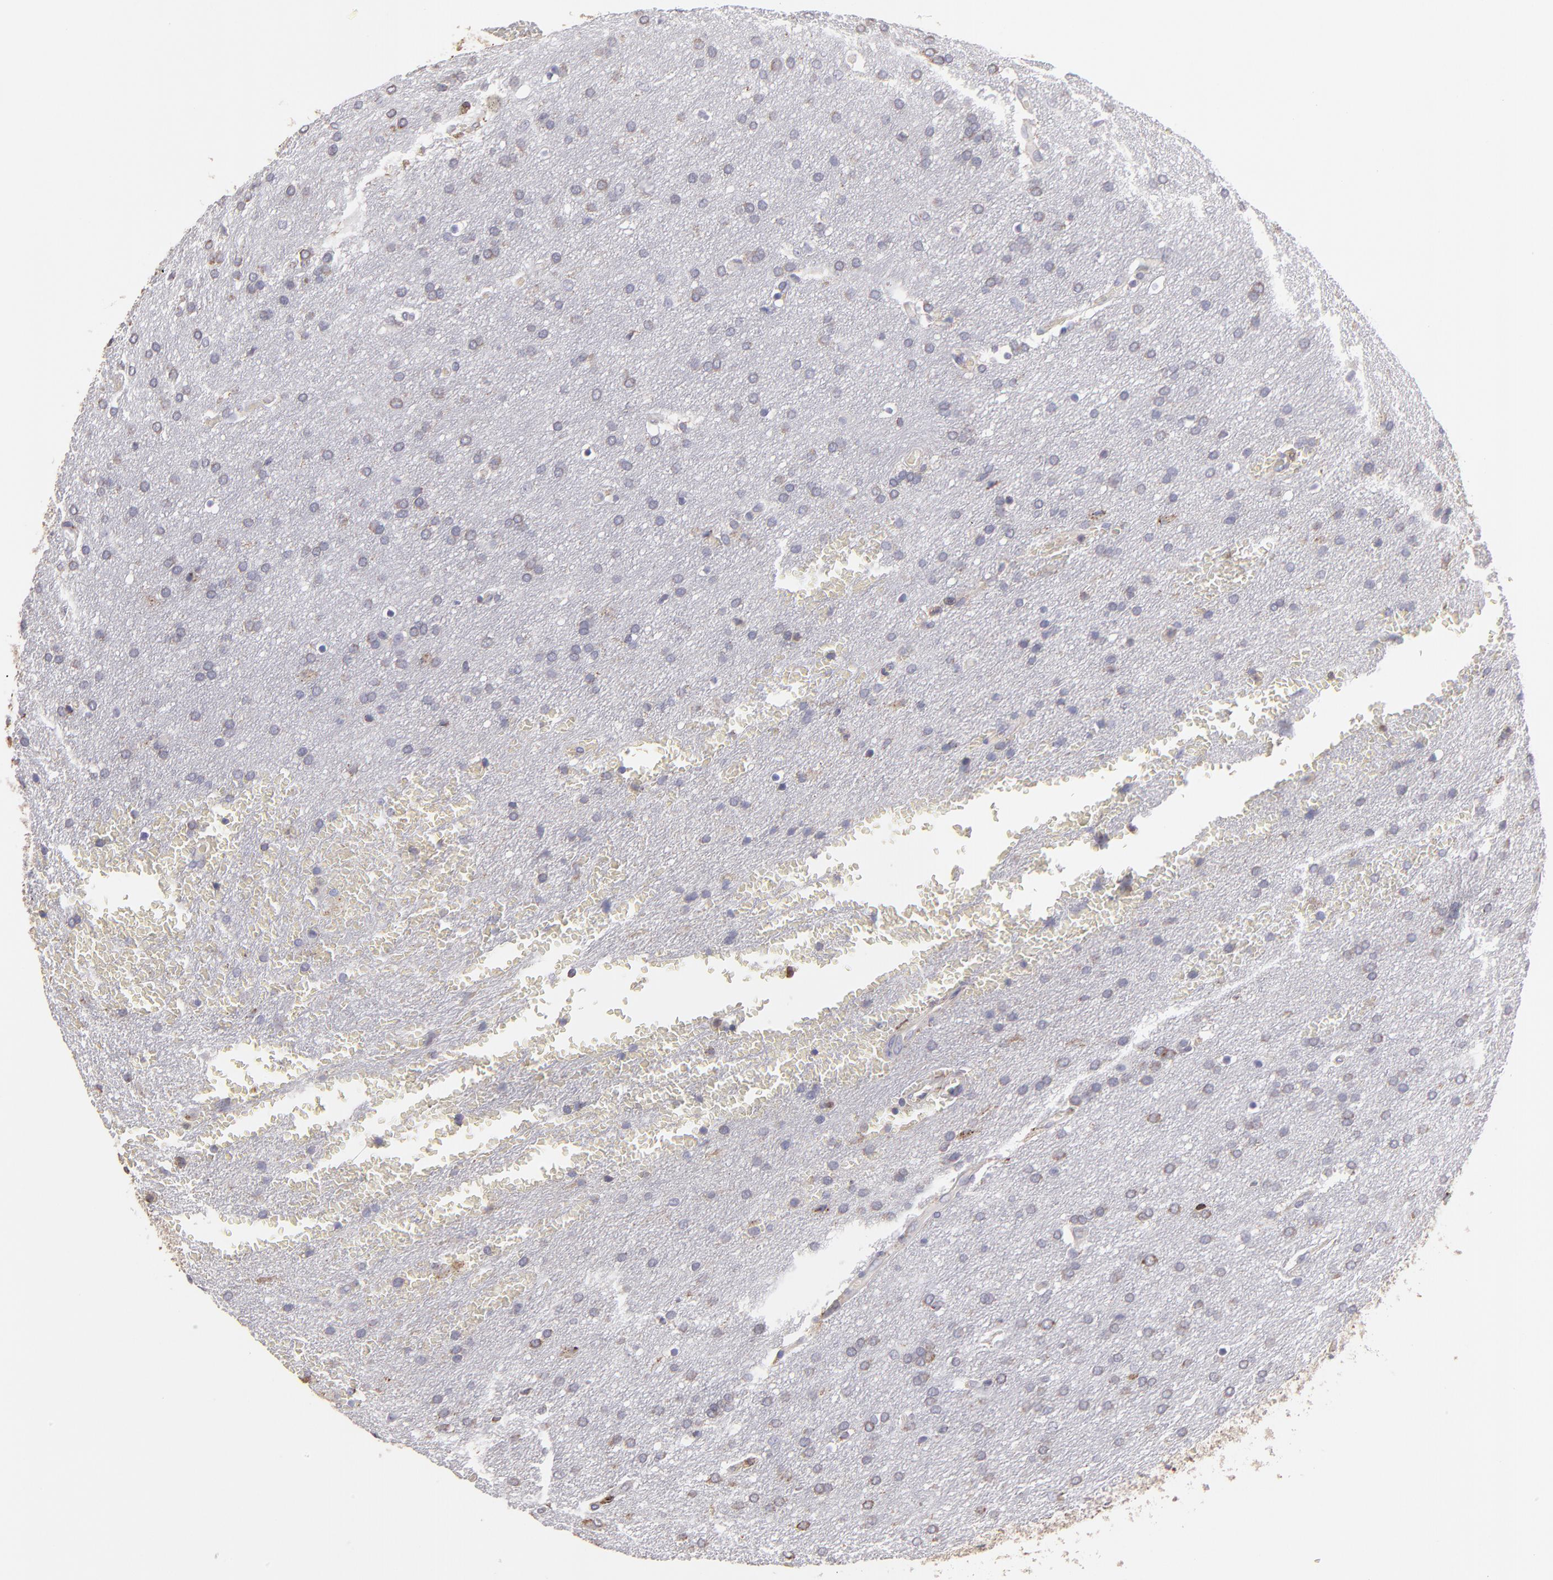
{"staining": {"intensity": "weak", "quantity": ">75%", "location": "cytoplasmic/membranous"}, "tissue": "glioma", "cell_type": "Tumor cells", "image_type": "cancer", "snomed": [{"axis": "morphology", "description": "Glioma, malignant, Low grade"}, {"axis": "topography", "description": "Brain"}], "caption": "A brown stain highlights weak cytoplasmic/membranous staining of a protein in human glioma tumor cells. The staining was performed using DAB (3,3'-diaminobenzidine), with brown indicating positive protein expression. Nuclei are stained blue with hematoxylin.", "gene": "CALR", "patient": {"sex": "female", "age": 32}}